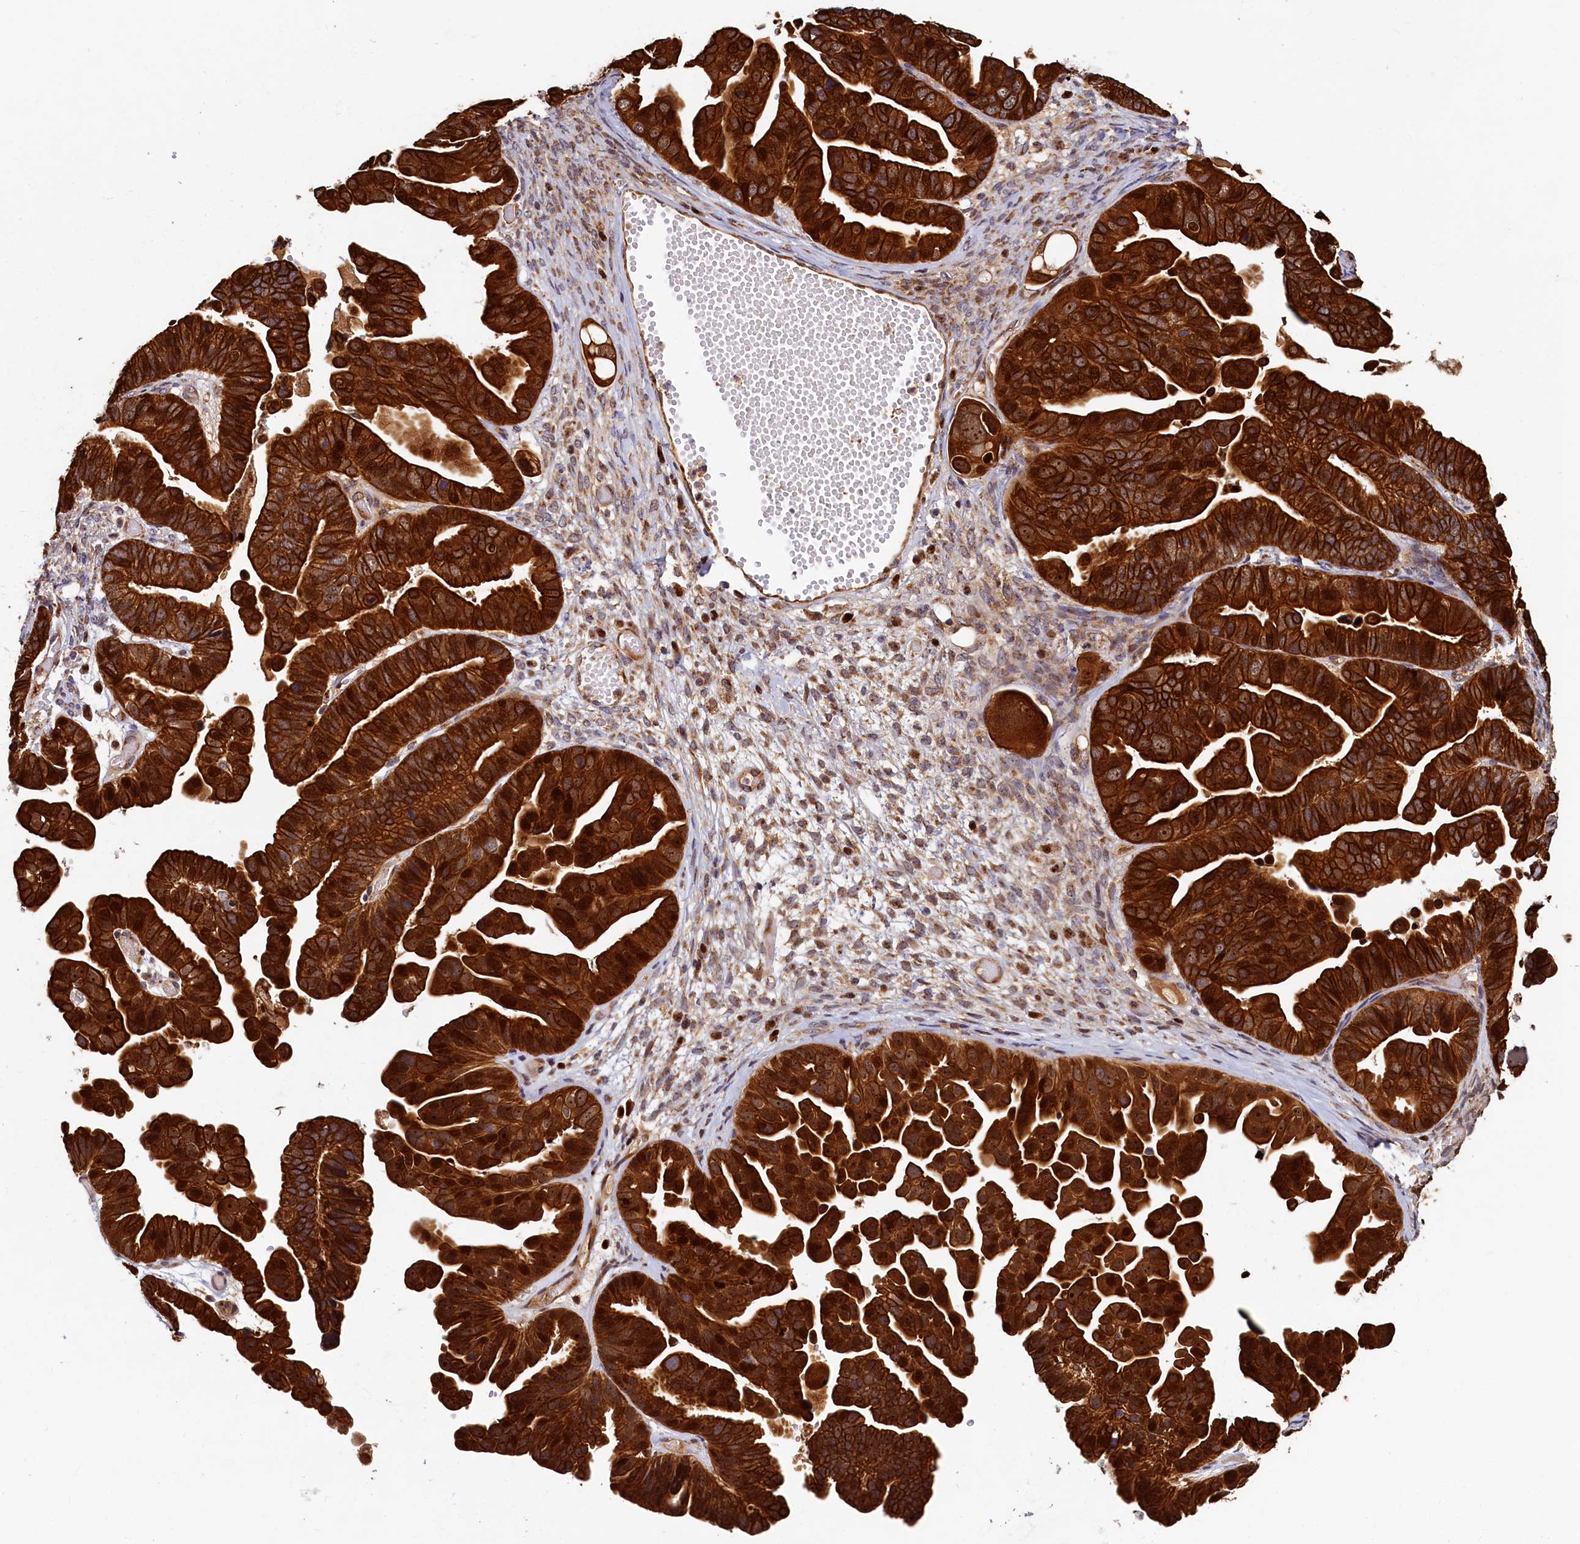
{"staining": {"intensity": "strong", "quantity": ">75%", "location": "cytoplasmic/membranous,nuclear"}, "tissue": "ovarian cancer", "cell_type": "Tumor cells", "image_type": "cancer", "snomed": [{"axis": "morphology", "description": "Cystadenocarcinoma, serous, NOS"}, {"axis": "topography", "description": "Ovary"}], "caption": "Serous cystadenocarcinoma (ovarian) was stained to show a protein in brown. There is high levels of strong cytoplasmic/membranous and nuclear staining in approximately >75% of tumor cells. (DAB = brown stain, brightfield microscopy at high magnification).", "gene": "NCKAP5L", "patient": {"sex": "female", "age": 56}}